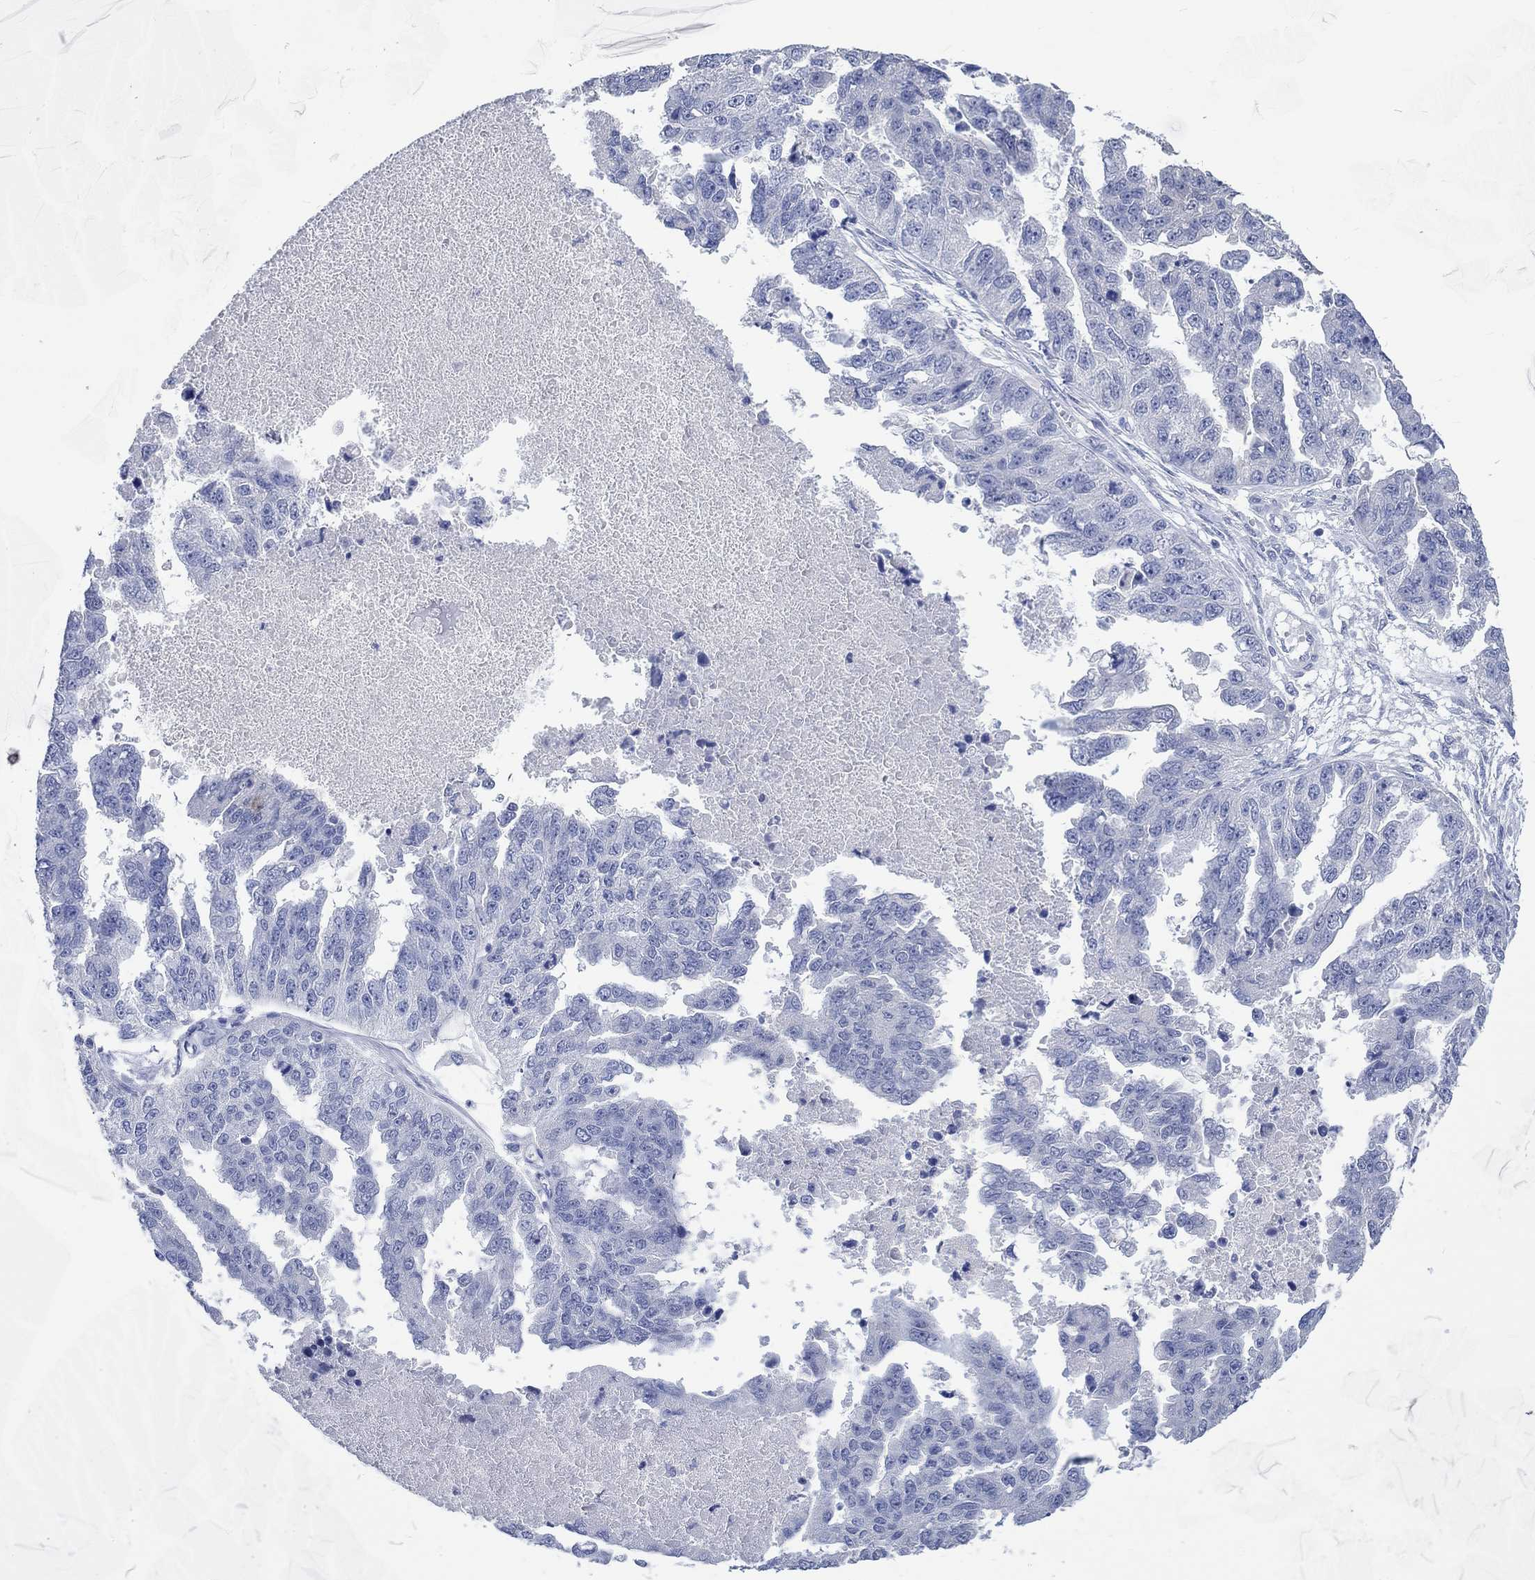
{"staining": {"intensity": "negative", "quantity": "none", "location": "none"}, "tissue": "ovarian cancer", "cell_type": "Tumor cells", "image_type": "cancer", "snomed": [{"axis": "morphology", "description": "Cystadenocarcinoma, serous, NOS"}, {"axis": "topography", "description": "Ovary"}], "caption": "This is an immunohistochemistry micrograph of human serous cystadenocarcinoma (ovarian). There is no expression in tumor cells.", "gene": "C4orf47", "patient": {"sex": "female", "age": 58}}